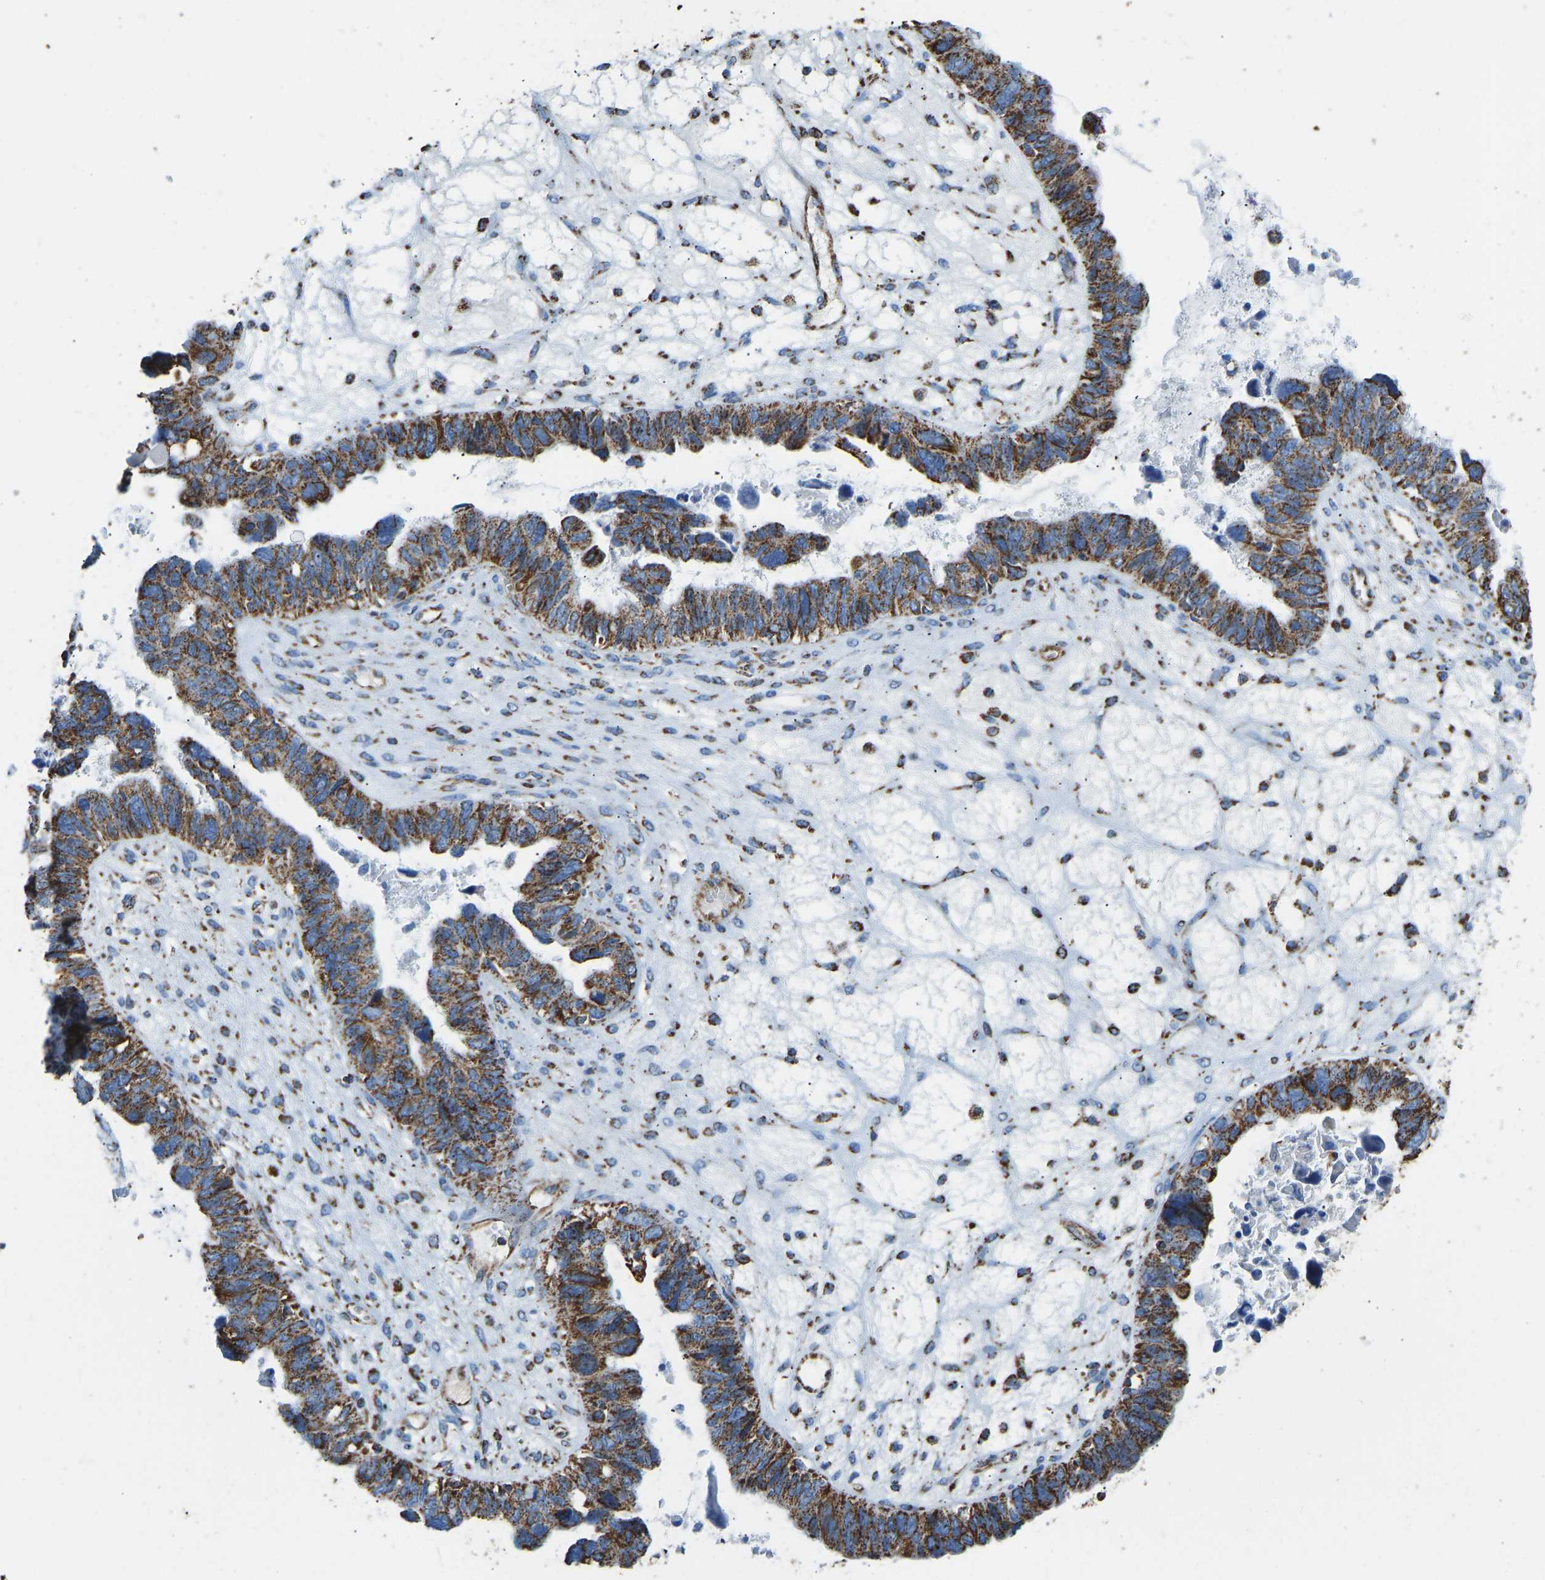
{"staining": {"intensity": "moderate", "quantity": ">75%", "location": "cytoplasmic/membranous"}, "tissue": "ovarian cancer", "cell_type": "Tumor cells", "image_type": "cancer", "snomed": [{"axis": "morphology", "description": "Cystadenocarcinoma, serous, NOS"}, {"axis": "topography", "description": "Ovary"}], "caption": "The micrograph demonstrates immunohistochemical staining of serous cystadenocarcinoma (ovarian). There is moderate cytoplasmic/membranous staining is appreciated in about >75% of tumor cells. The staining was performed using DAB, with brown indicating positive protein expression. Nuclei are stained blue with hematoxylin.", "gene": "IRX6", "patient": {"sex": "female", "age": 79}}